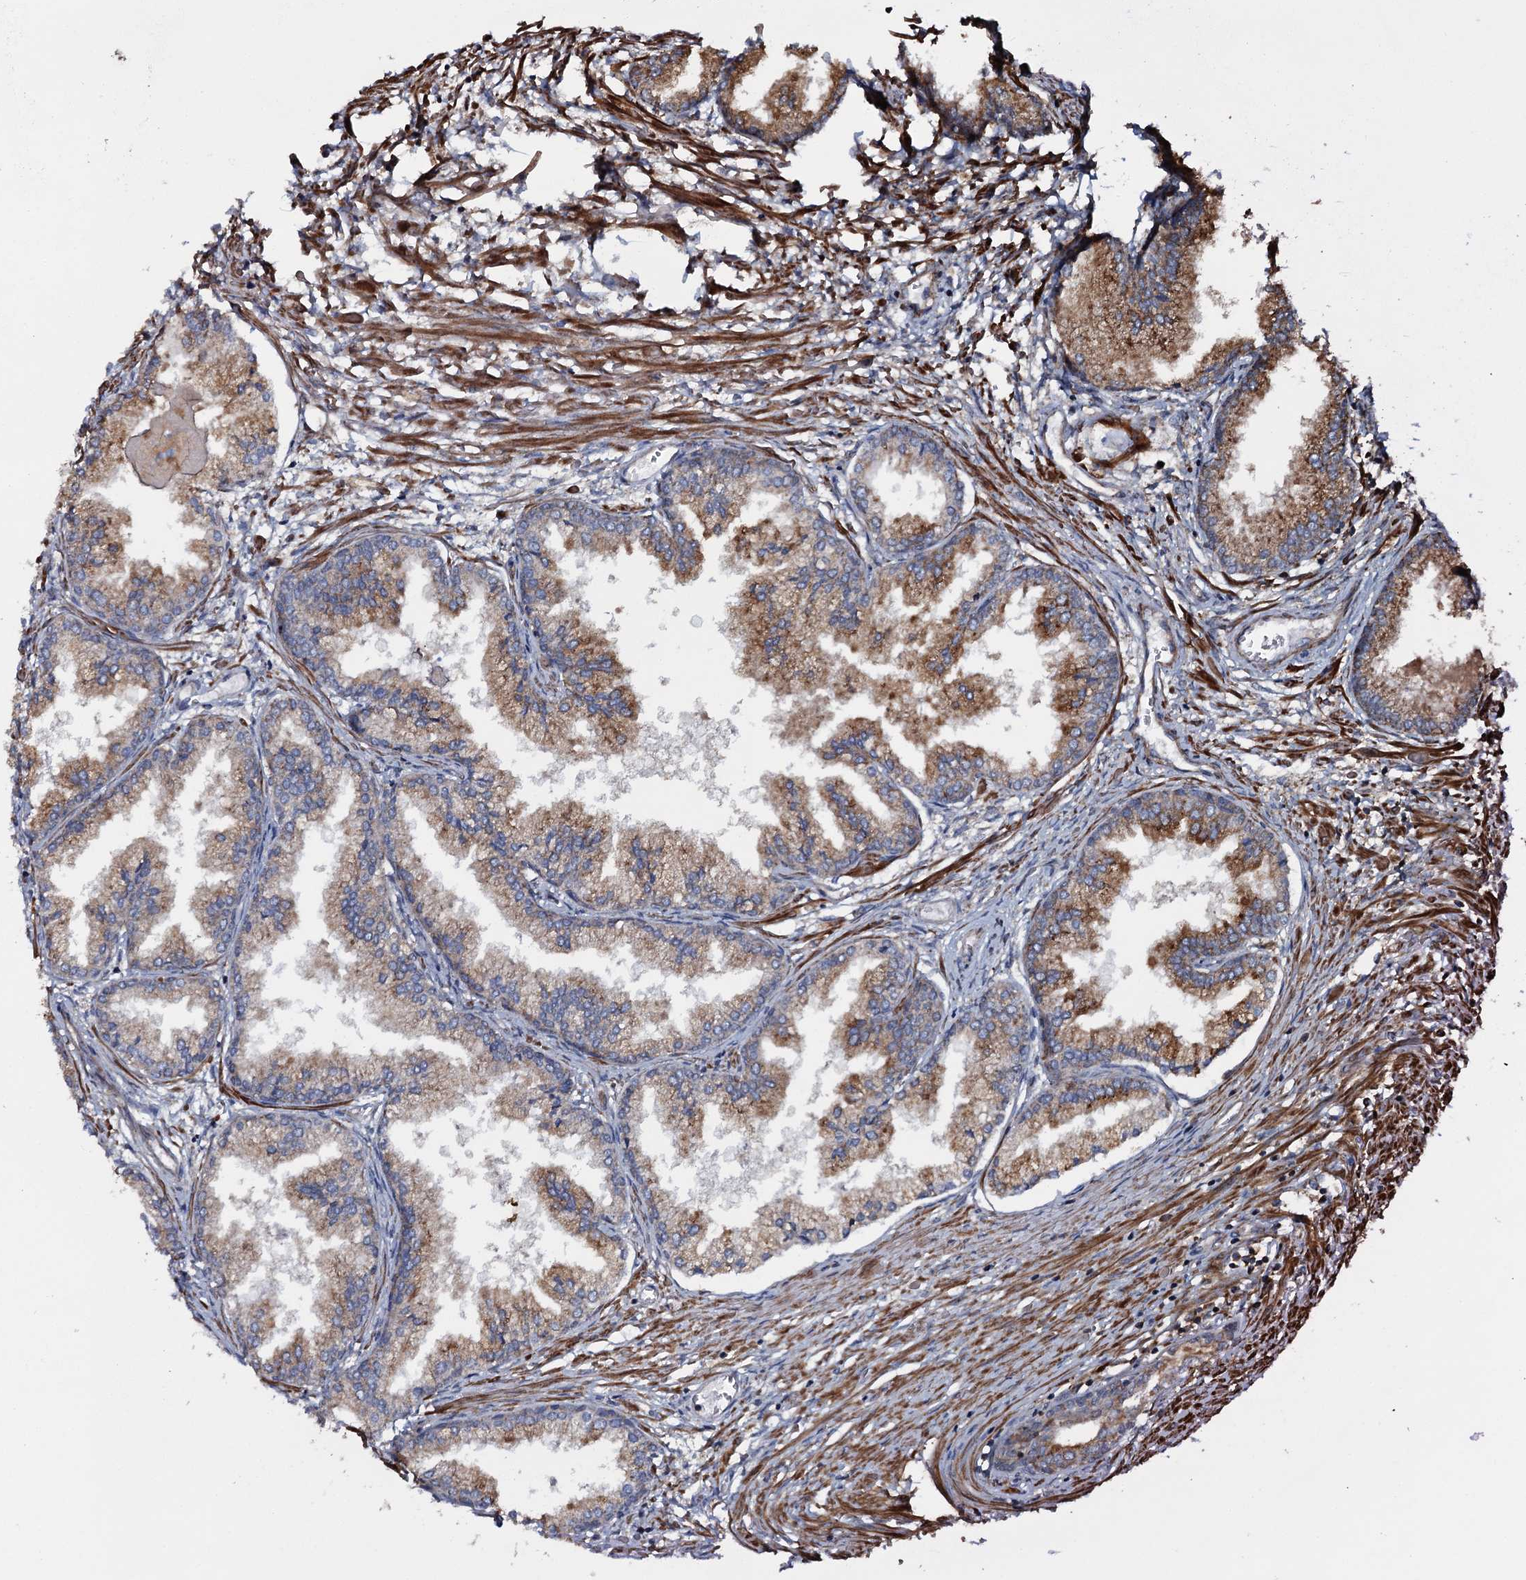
{"staining": {"intensity": "moderate", "quantity": ">75%", "location": "cytoplasmic/membranous"}, "tissue": "prostate cancer", "cell_type": "Tumor cells", "image_type": "cancer", "snomed": [{"axis": "morphology", "description": "Adenocarcinoma, High grade"}, {"axis": "topography", "description": "Prostate"}], "caption": "A photomicrograph of prostate cancer (adenocarcinoma (high-grade)) stained for a protein demonstrates moderate cytoplasmic/membranous brown staining in tumor cells. The staining was performed using DAB to visualize the protein expression in brown, while the nuclei were stained in blue with hematoxylin (Magnification: 20x).", "gene": "VWA8", "patient": {"sex": "male", "age": 68}}